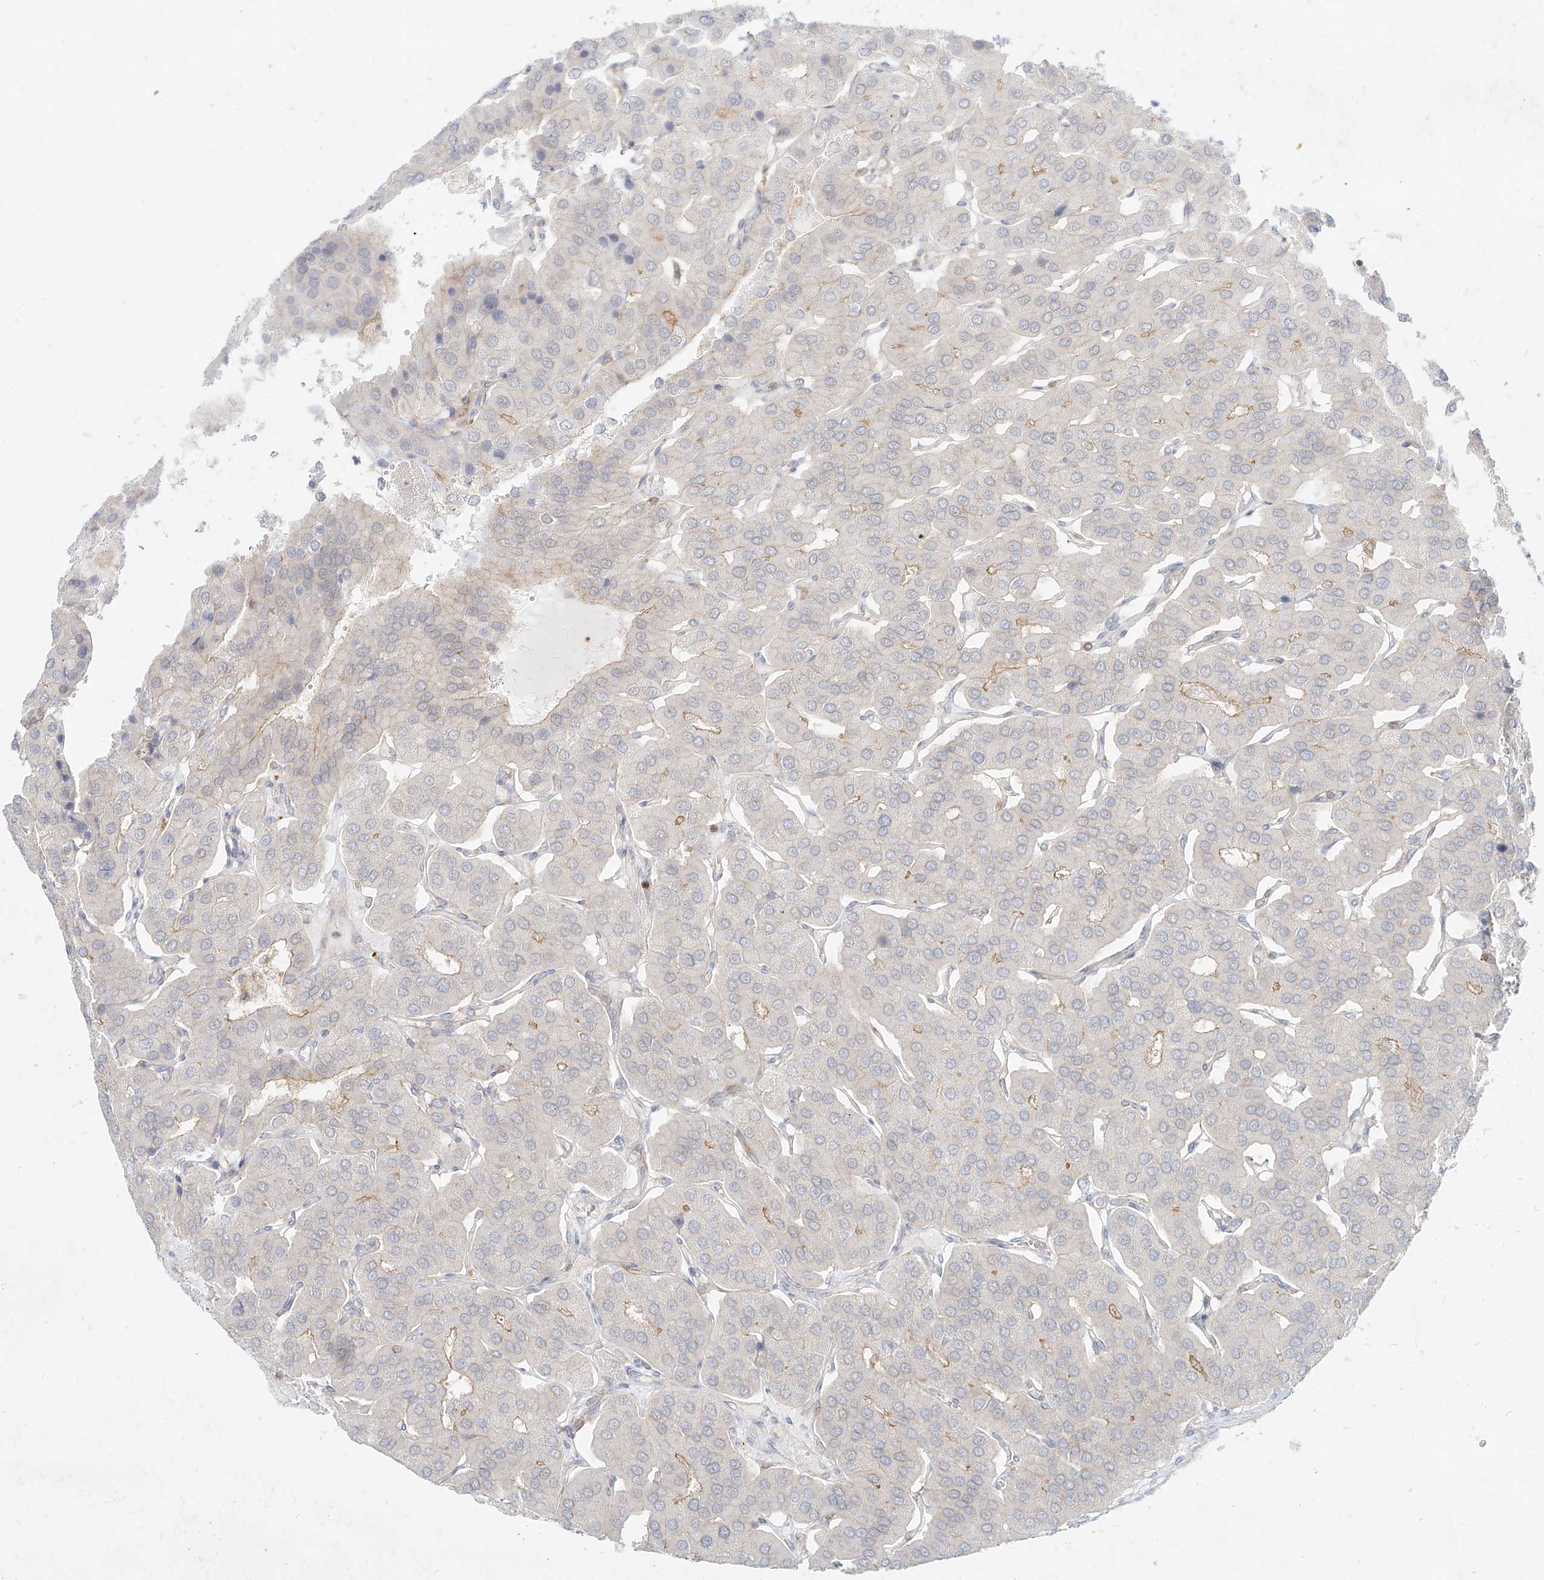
{"staining": {"intensity": "weak", "quantity": "<25%", "location": "cytoplasmic/membranous"}, "tissue": "parathyroid gland", "cell_type": "Glandular cells", "image_type": "normal", "snomed": [{"axis": "morphology", "description": "Normal tissue, NOS"}, {"axis": "morphology", "description": "Adenoma, NOS"}, {"axis": "topography", "description": "Parathyroid gland"}], "caption": "Immunohistochemistry (IHC) of unremarkable parathyroid gland demonstrates no expression in glandular cells.", "gene": "SLC2A12", "patient": {"sex": "female", "age": 86}}